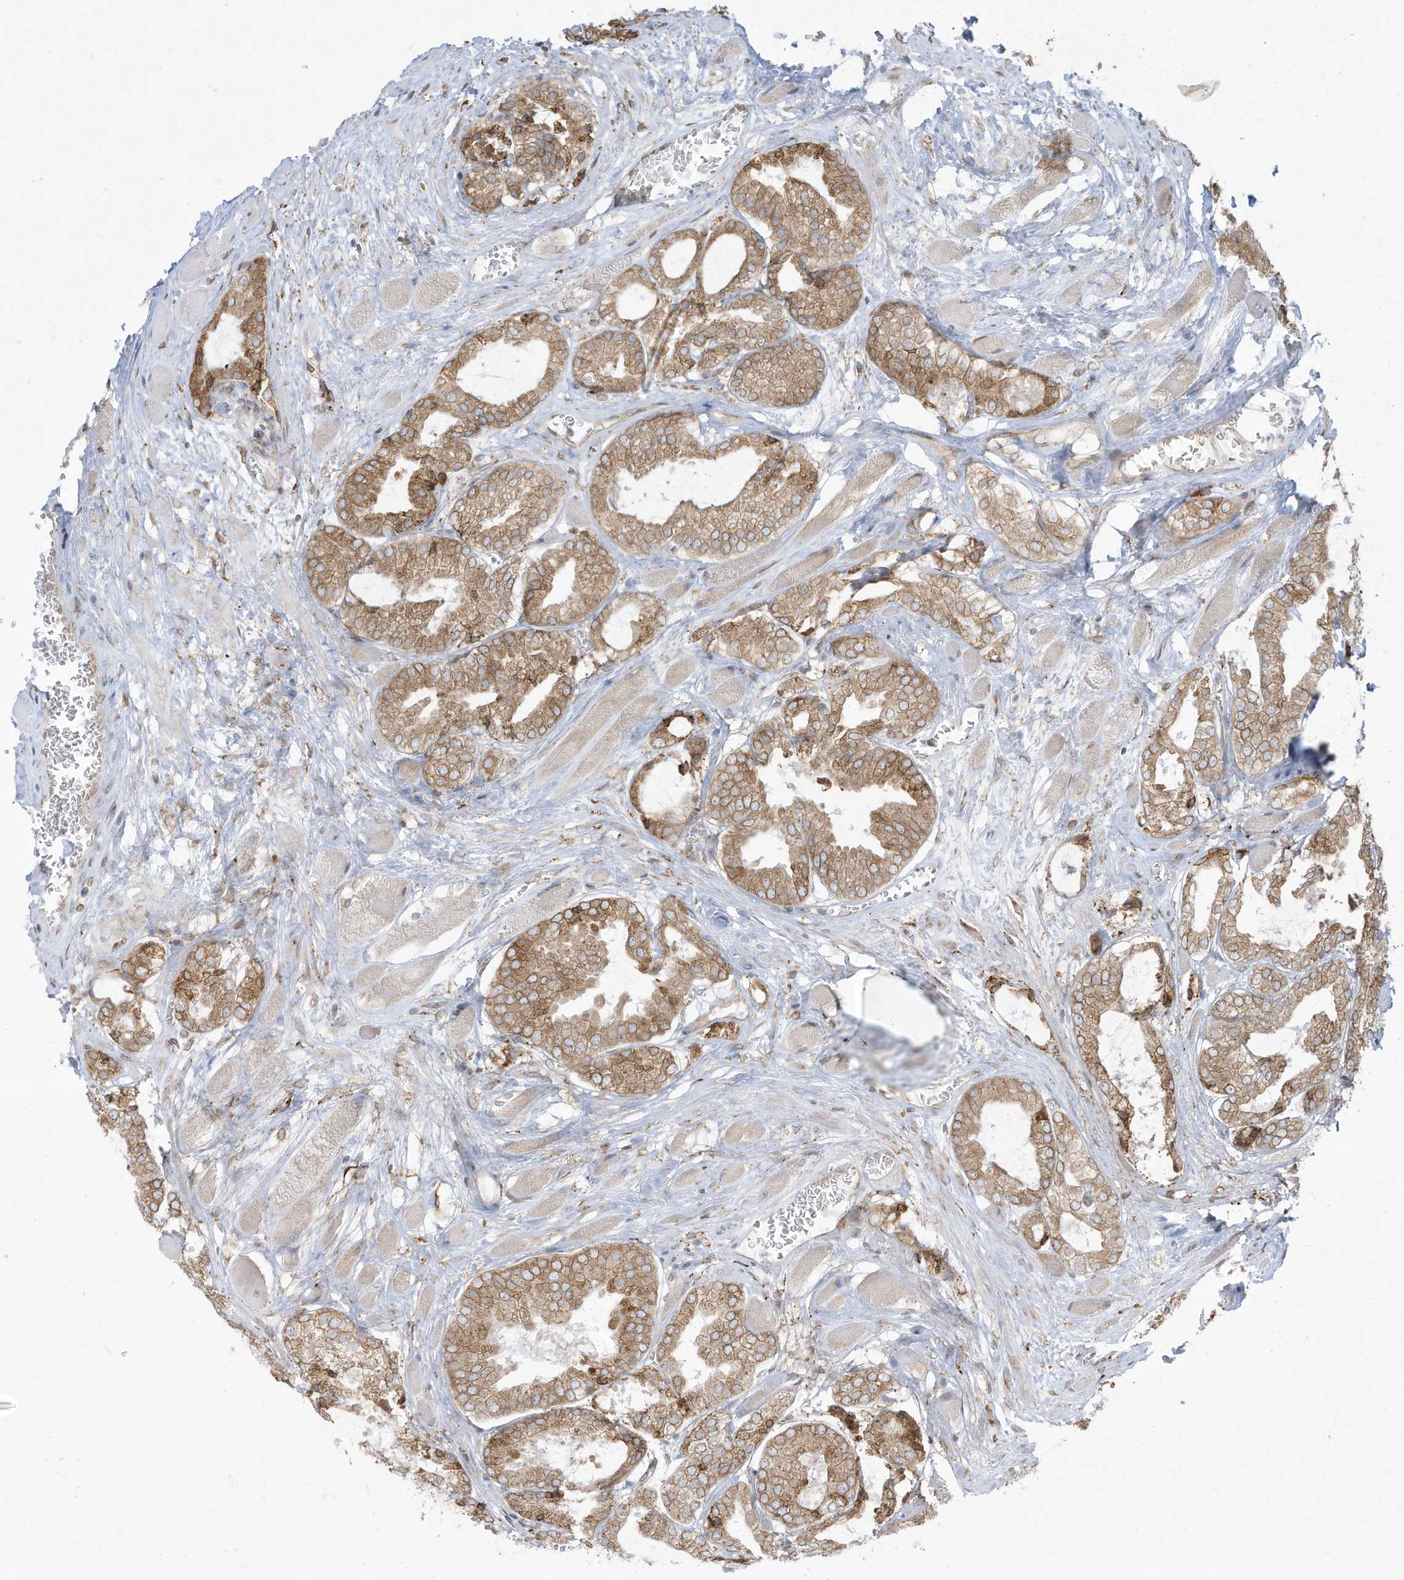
{"staining": {"intensity": "moderate", "quantity": ">75%", "location": "cytoplasmic/membranous"}, "tissue": "prostate cancer", "cell_type": "Tumor cells", "image_type": "cancer", "snomed": [{"axis": "morphology", "description": "Adenocarcinoma, Low grade"}, {"axis": "topography", "description": "Prostate"}], "caption": "Immunohistochemistry (IHC) image of neoplastic tissue: human prostate adenocarcinoma (low-grade) stained using immunohistochemistry (IHC) exhibits medium levels of moderate protein expression localized specifically in the cytoplasmic/membranous of tumor cells, appearing as a cytoplasmic/membranous brown color.", "gene": "PTK6", "patient": {"sex": "male", "age": 67}}